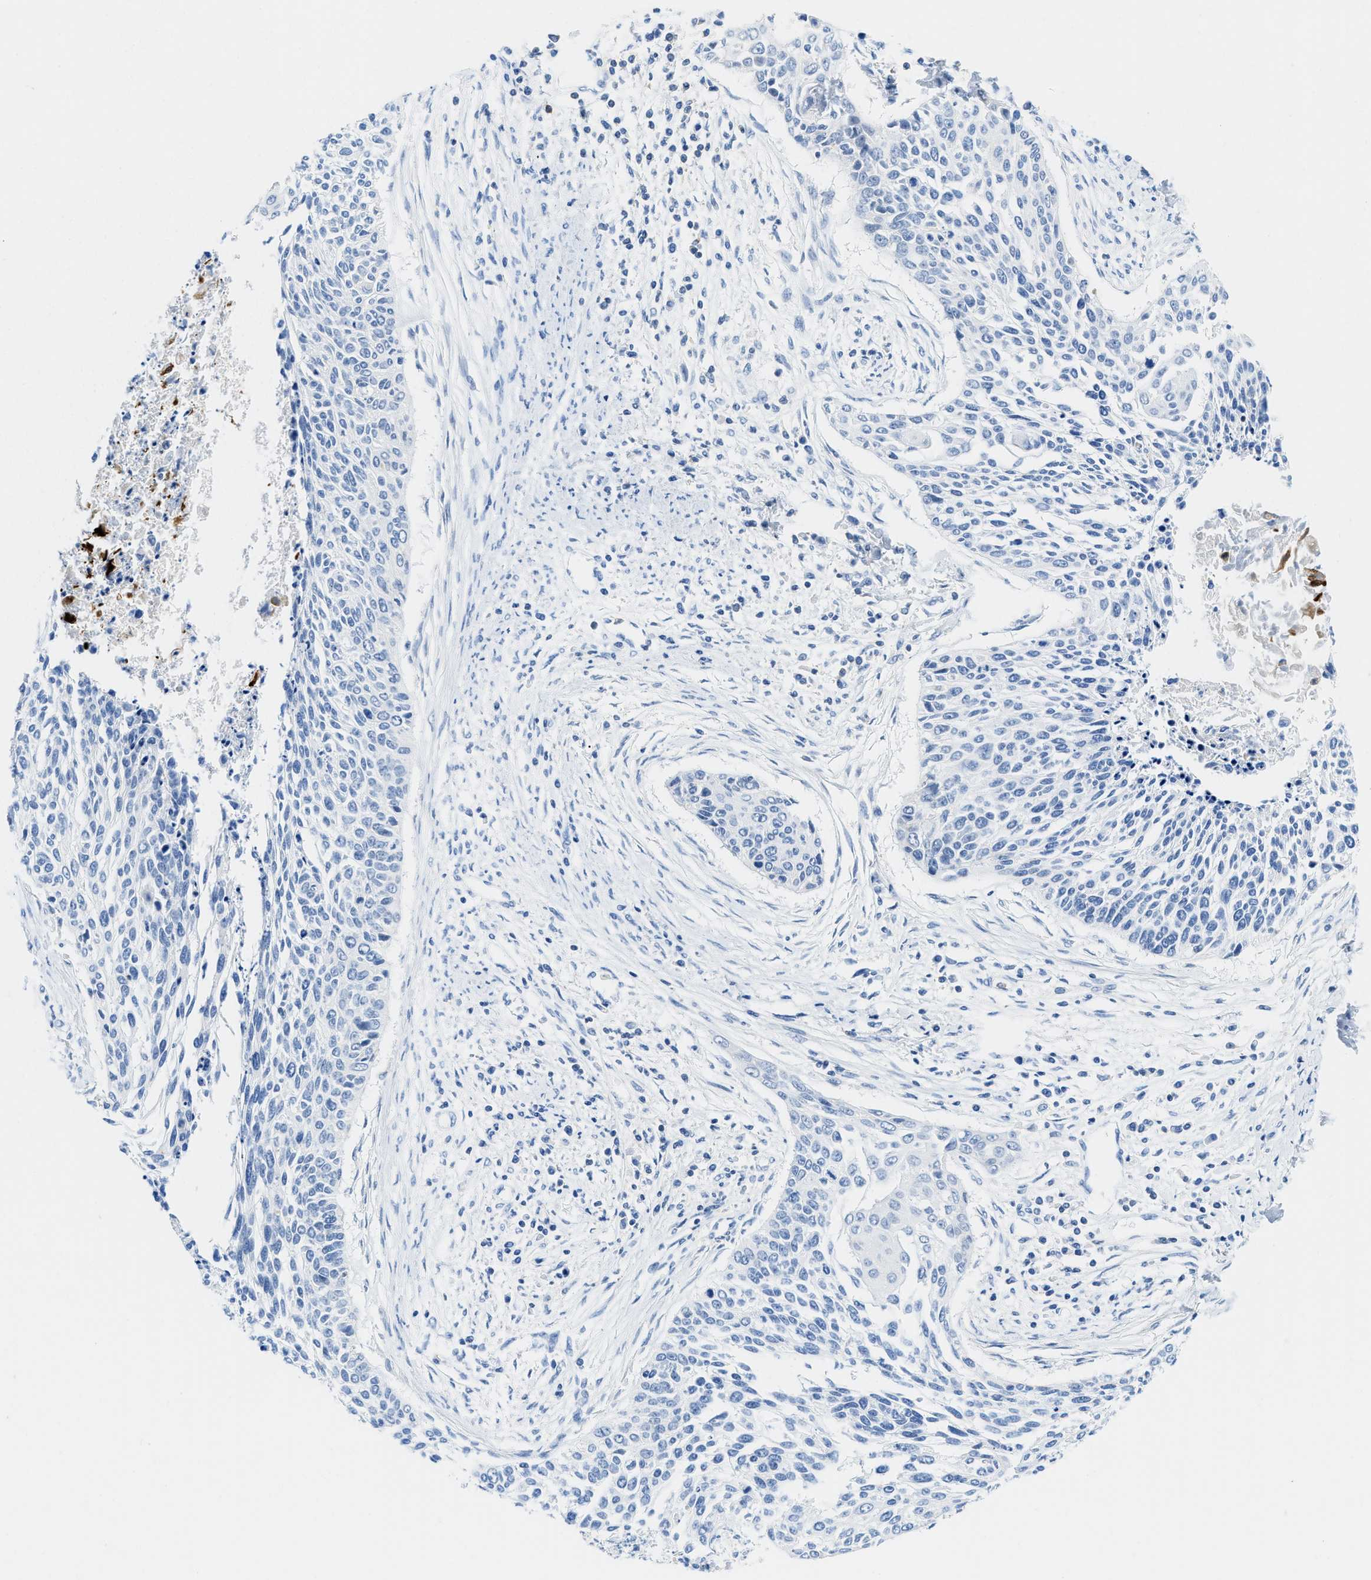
{"staining": {"intensity": "negative", "quantity": "none", "location": "none"}, "tissue": "cervical cancer", "cell_type": "Tumor cells", "image_type": "cancer", "snomed": [{"axis": "morphology", "description": "Squamous cell carcinoma, NOS"}, {"axis": "topography", "description": "Cervix"}], "caption": "IHC micrograph of cervical cancer (squamous cell carcinoma) stained for a protein (brown), which reveals no positivity in tumor cells.", "gene": "FAM151A", "patient": {"sex": "female", "age": 55}}